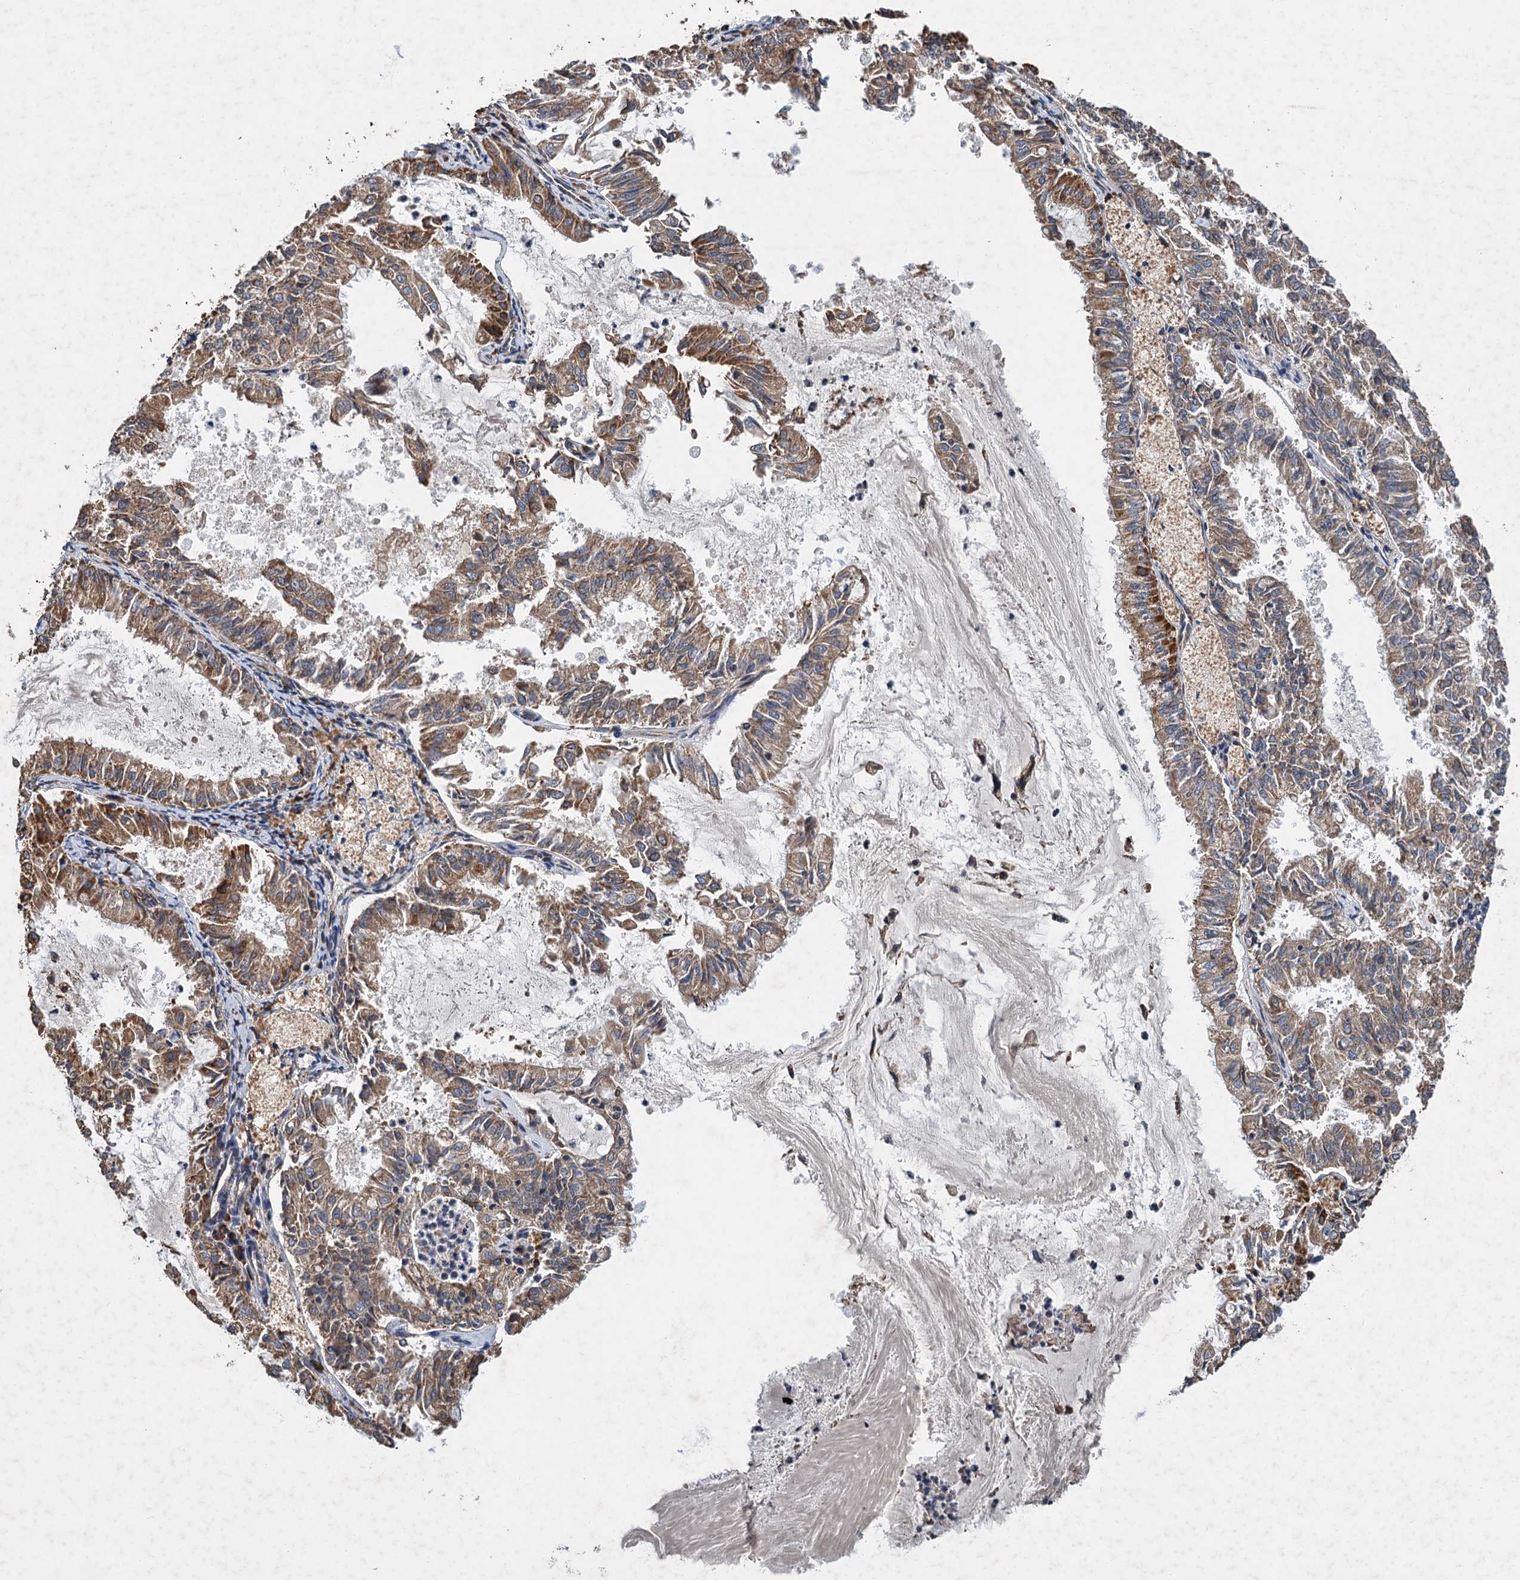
{"staining": {"intensity": "moderate", "quantity": ">75%", "location": "cytoplasmic/membranous"}, "tissue": "endometrial cancer", "cell_type": "Tumor cells", "image_type": "cancer", "snomed": [{"axis": "morphology", "description": "Adenocarcinoma, NOS"}, {"axis": "topography", "description": "Endometrium"}], "caption": "Human endometrial cancer (adenocarcinoma) stained for a protein (brown) exhibits moderate cytoplasmic/membranous positive positivity in approximately >75% of tumor cells.", "gene": "LINS1", "patient": {"sex": "female", "age": 57}}